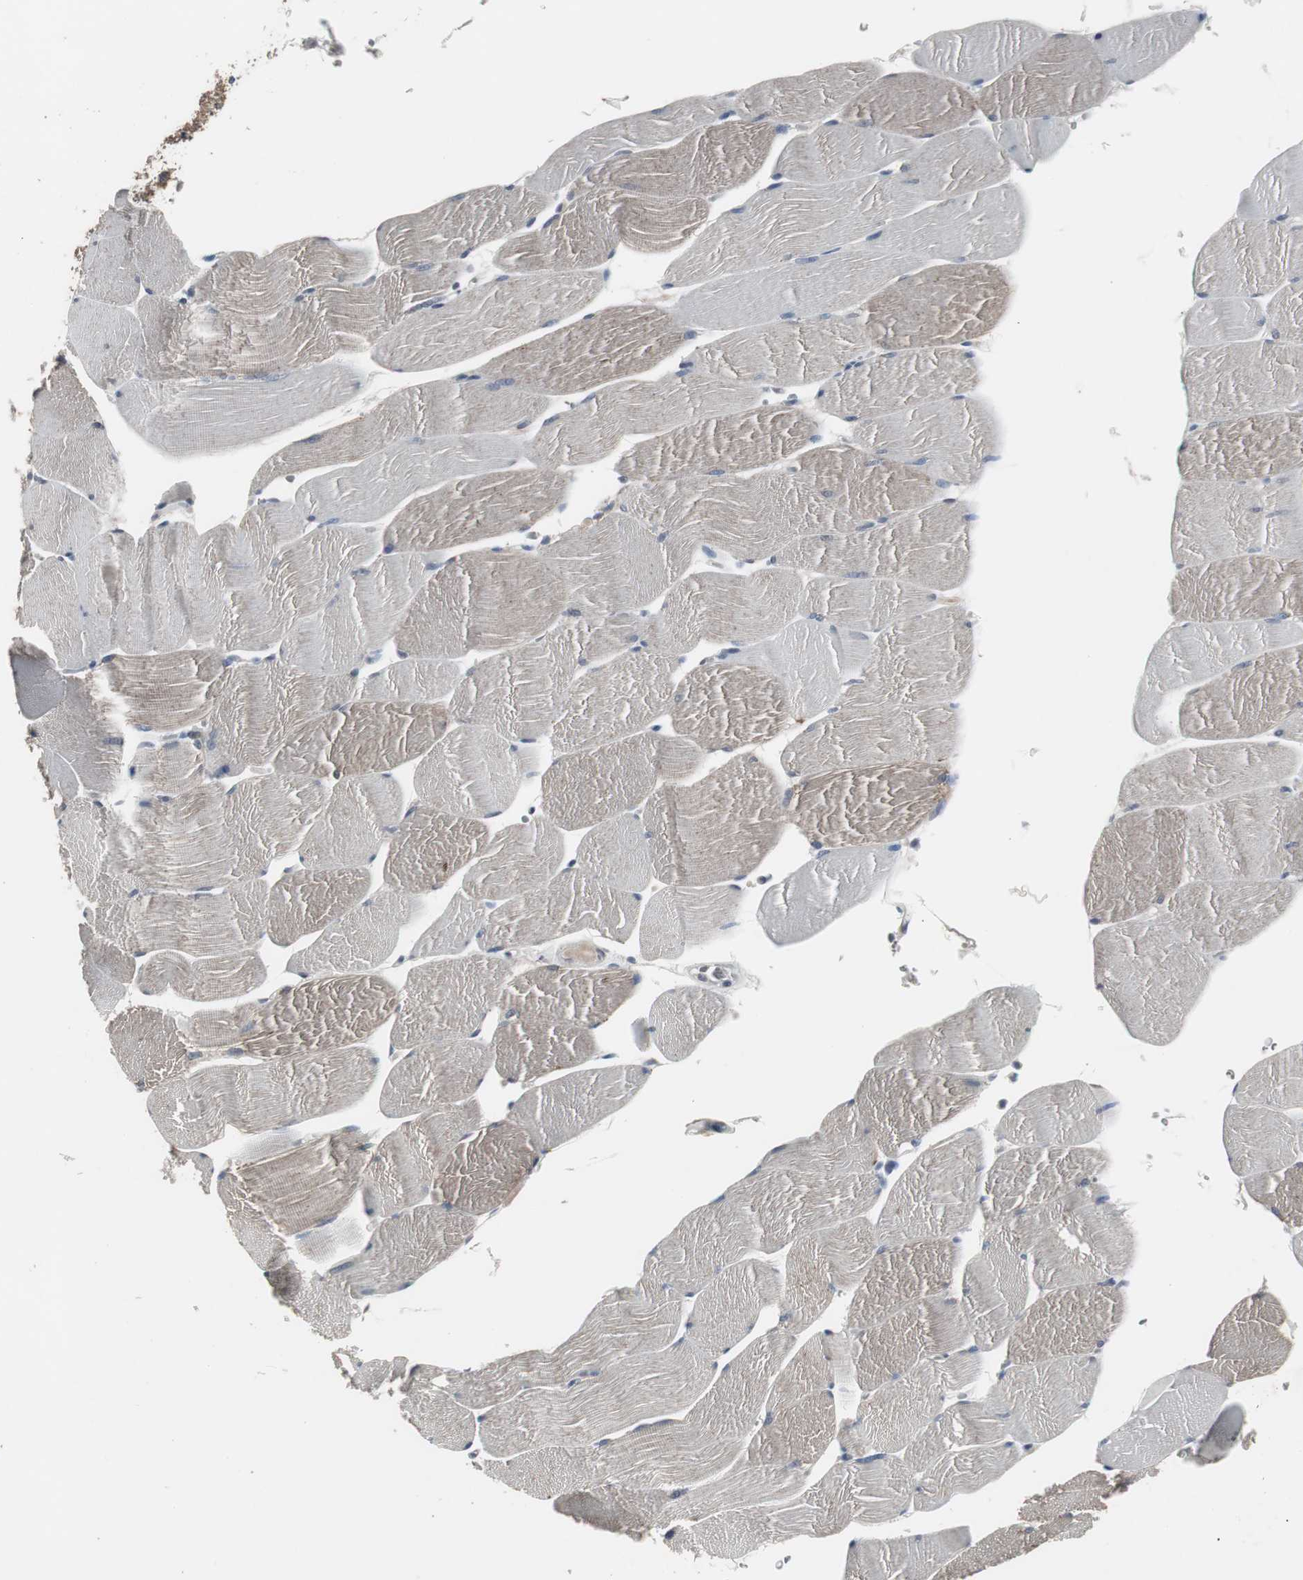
{"staining": {"intensity": "moderate", "quantity": "25%-75%", "location": "cytoplasmic/membranous"}, "tissue": "skeletal muscle", "cell_type": "Myocytes", "image_type": "normal", "snomed": [{"axis": "morphology", "description": "Normal tissue, NOS"}, {"axis": "topography", "description": "Skeletal muscle"}], "caption": "Protein expression analysis of unremarkable human skeletal muscle reveals moderate cytoplasmic/membranous expression in about 25%-75% of myocytes. The staining is performed using DAB brown chromogen to label protein expression. The nuclei are counter-stained blue using hematoxylin.", "gene": "ACAA1", "patient": {"sex": "male", "age": 62}}